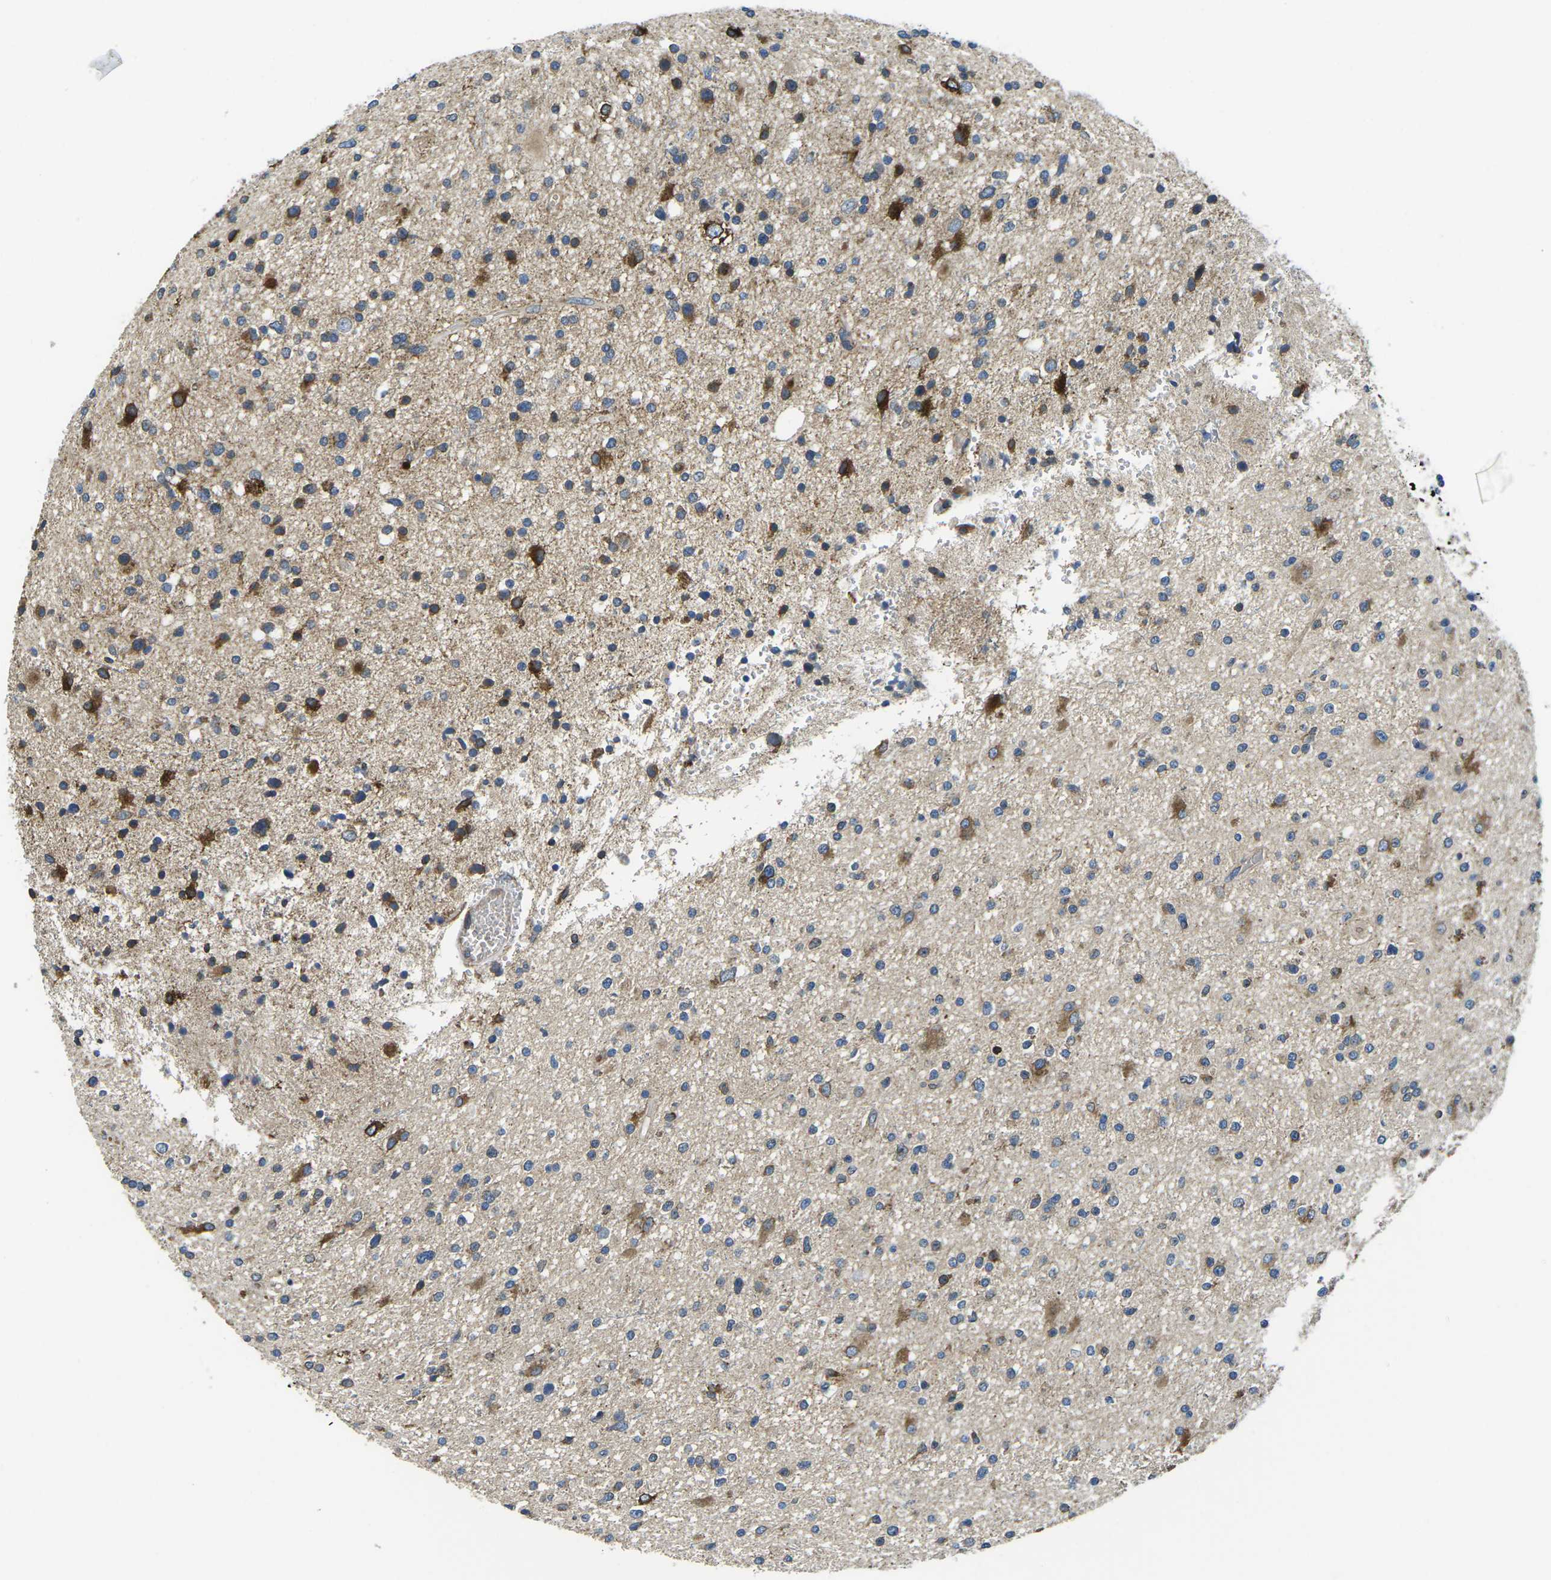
{"staining": {"intensity": "strong", "quantity": "25%-75%", "location": "cytoplasmic/membranous"}, "tissue": "glioma", "cell_type": "Tumor cells", "image_type": "cancer", "snomed": [{"axis": "morphology", "description": "Glioma, malignant, High grade"}, {"axis": "topography", "description": "Brain"}], "caption": "This is a histology image of immunohistochemistry staining of glioma, which shows strong expression in the cytoplasmic/membranous of tumor cells.", "gene": "PDZD8", "patient": {"sex": "male", "age": 33}}